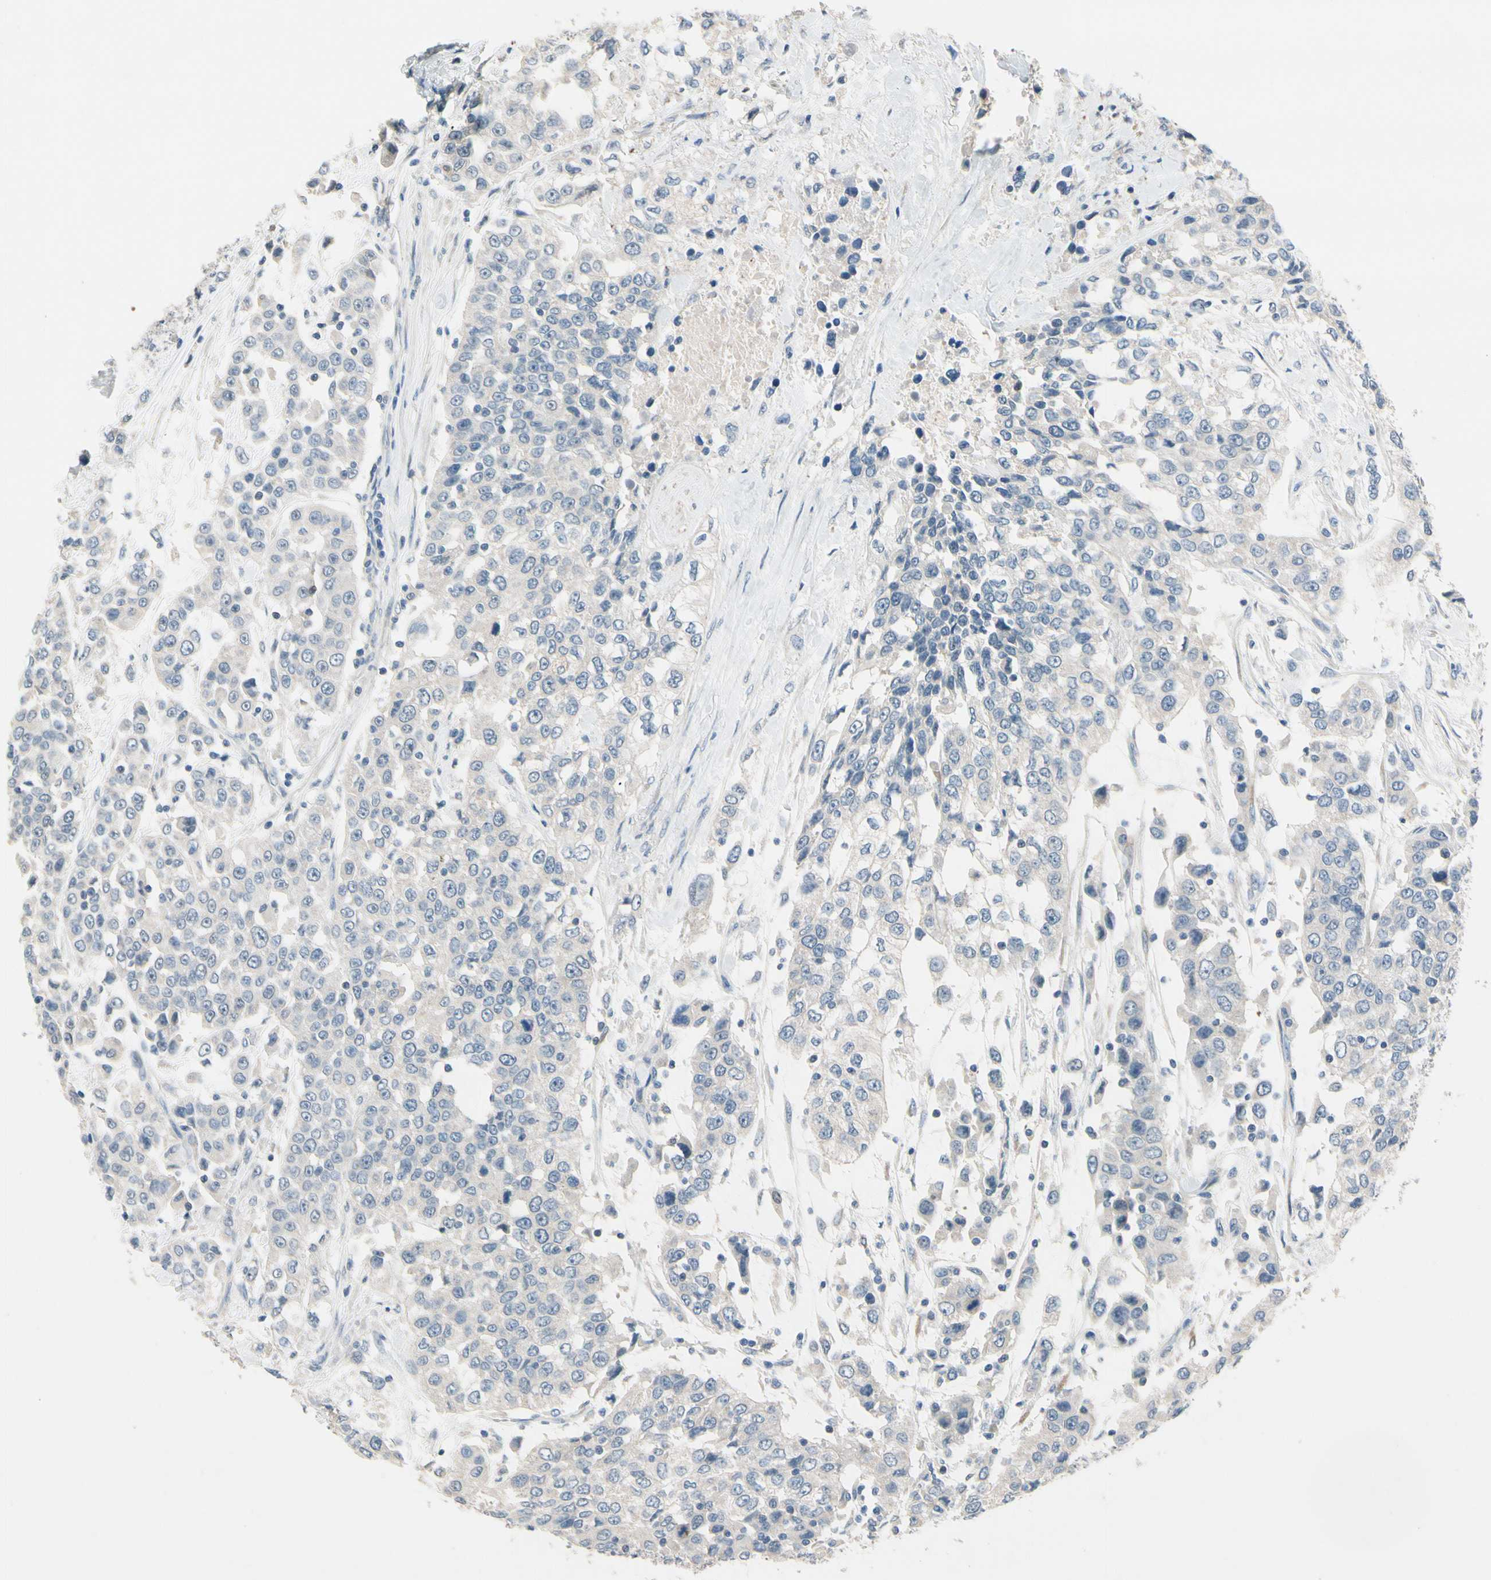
{"staining": {"intensity": "negative", "quantity": "none", "location": "none"}, "tissue": "urothelial cancer", "cell_type": "Tumor cells", "image_type": "cancer", "snomed": [{"axis": "morphology", "description": "Urothelial carcinoma, High grade"}, {"axis": "topography", "description": "Urinary bladder"}], "caption": "Immunohistochemistry photomicrograph of human urothelial cancer stained for a protein (brown), which exhibits no staining in tumor cells.", "gene": "SLC27A6", "patient": {"sex": "female", "age": 80}}